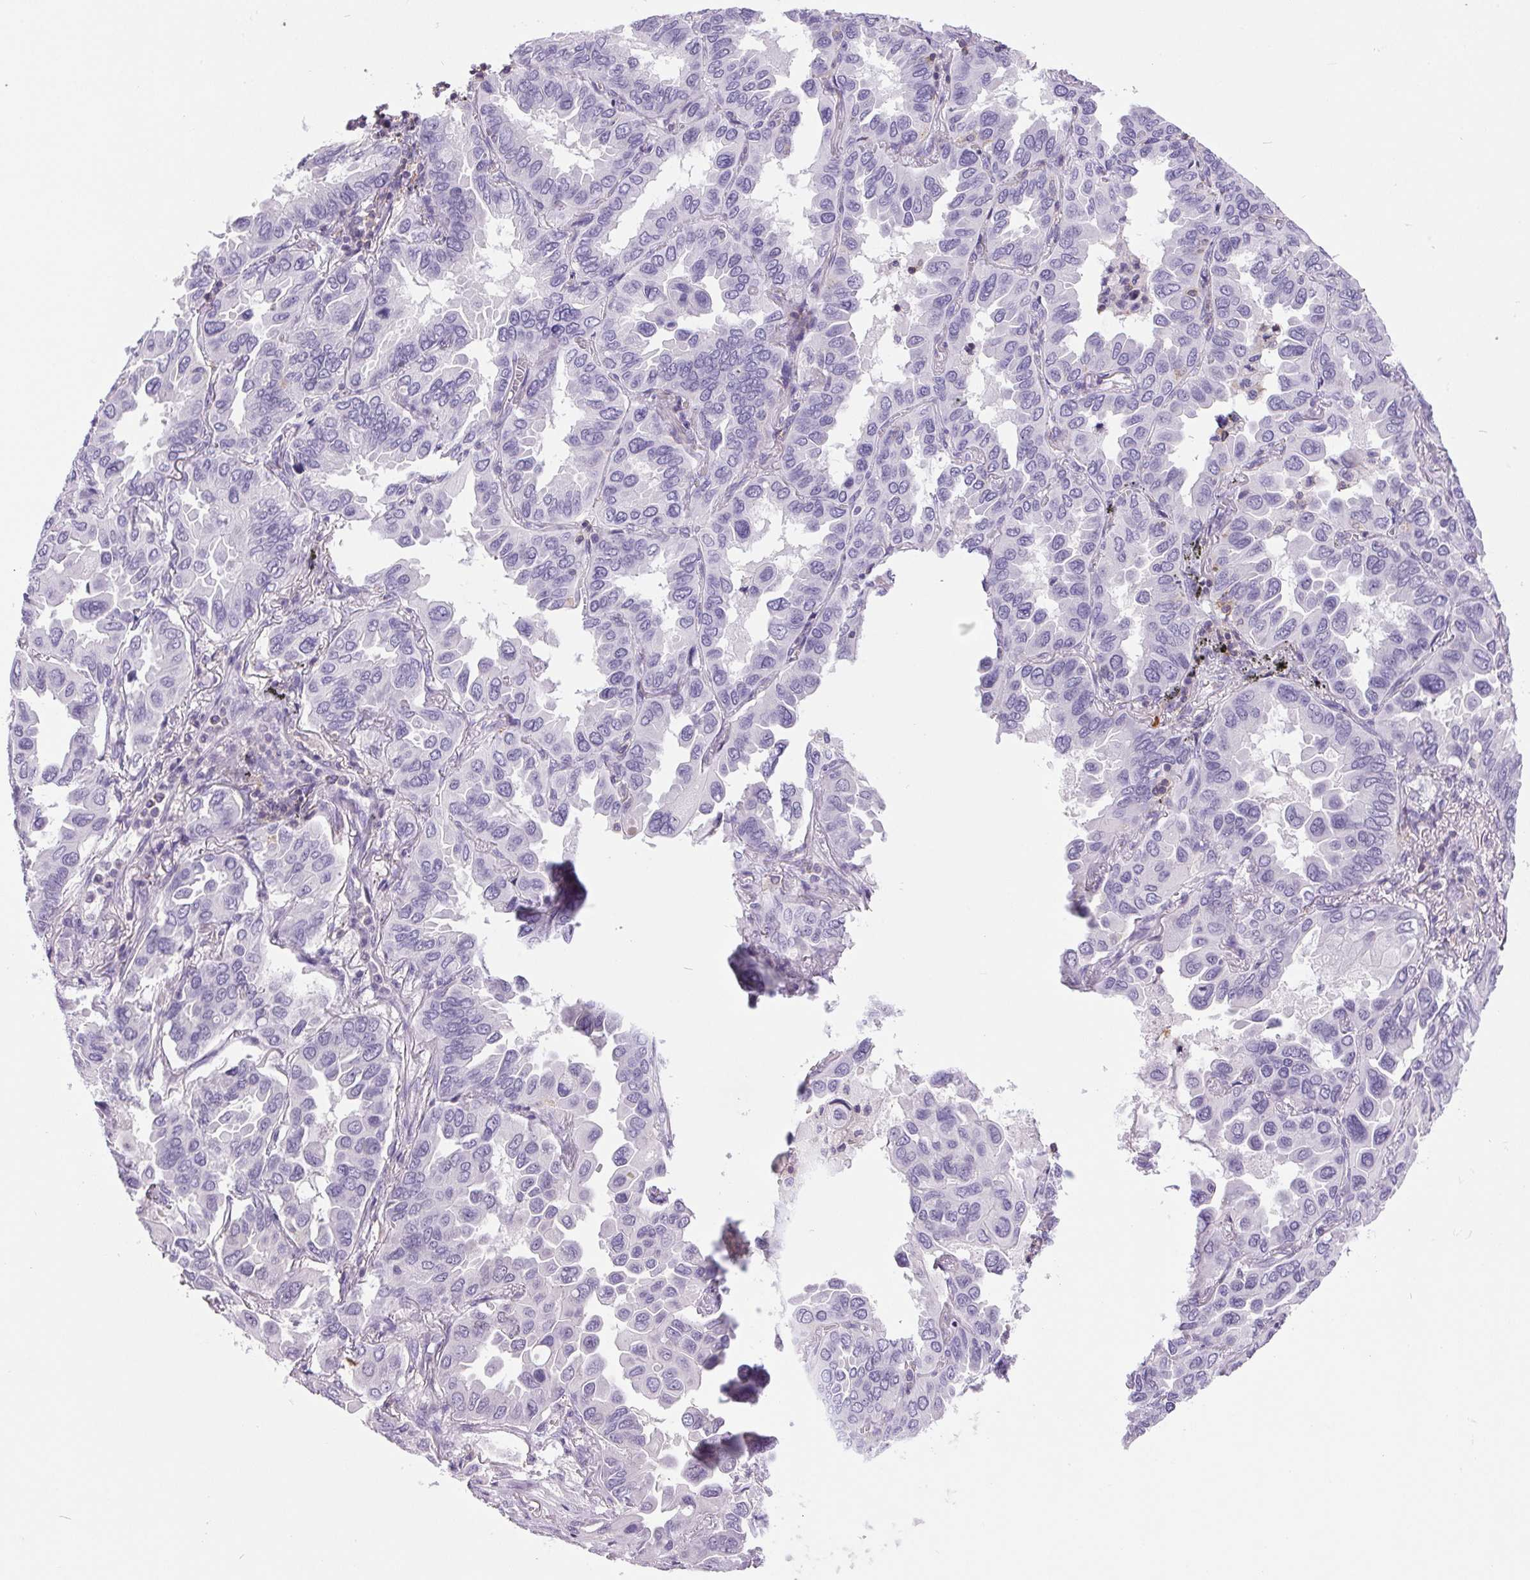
{"staining": {"intensity": "negative", "quantity": "none", "location": "none"}, "tissue": "lung cancer", "cell_type": "Tumor cells", "image_type": "cancer", "snomed": [{"axis": "morphology", "description": "Adenocarcinoma, NOS"}, {"axis": "topography", "description": "Lung"}], "caption": "DAB (3,3'-diaminobenzidine) immunohistochemical staining of lung adenocarcinoma displays no significant expression in tumor cells. (DAB immunohistochemistry, high magnification).", "gene": "S100A2", "patient": {"sex": "male", "age": 64}}